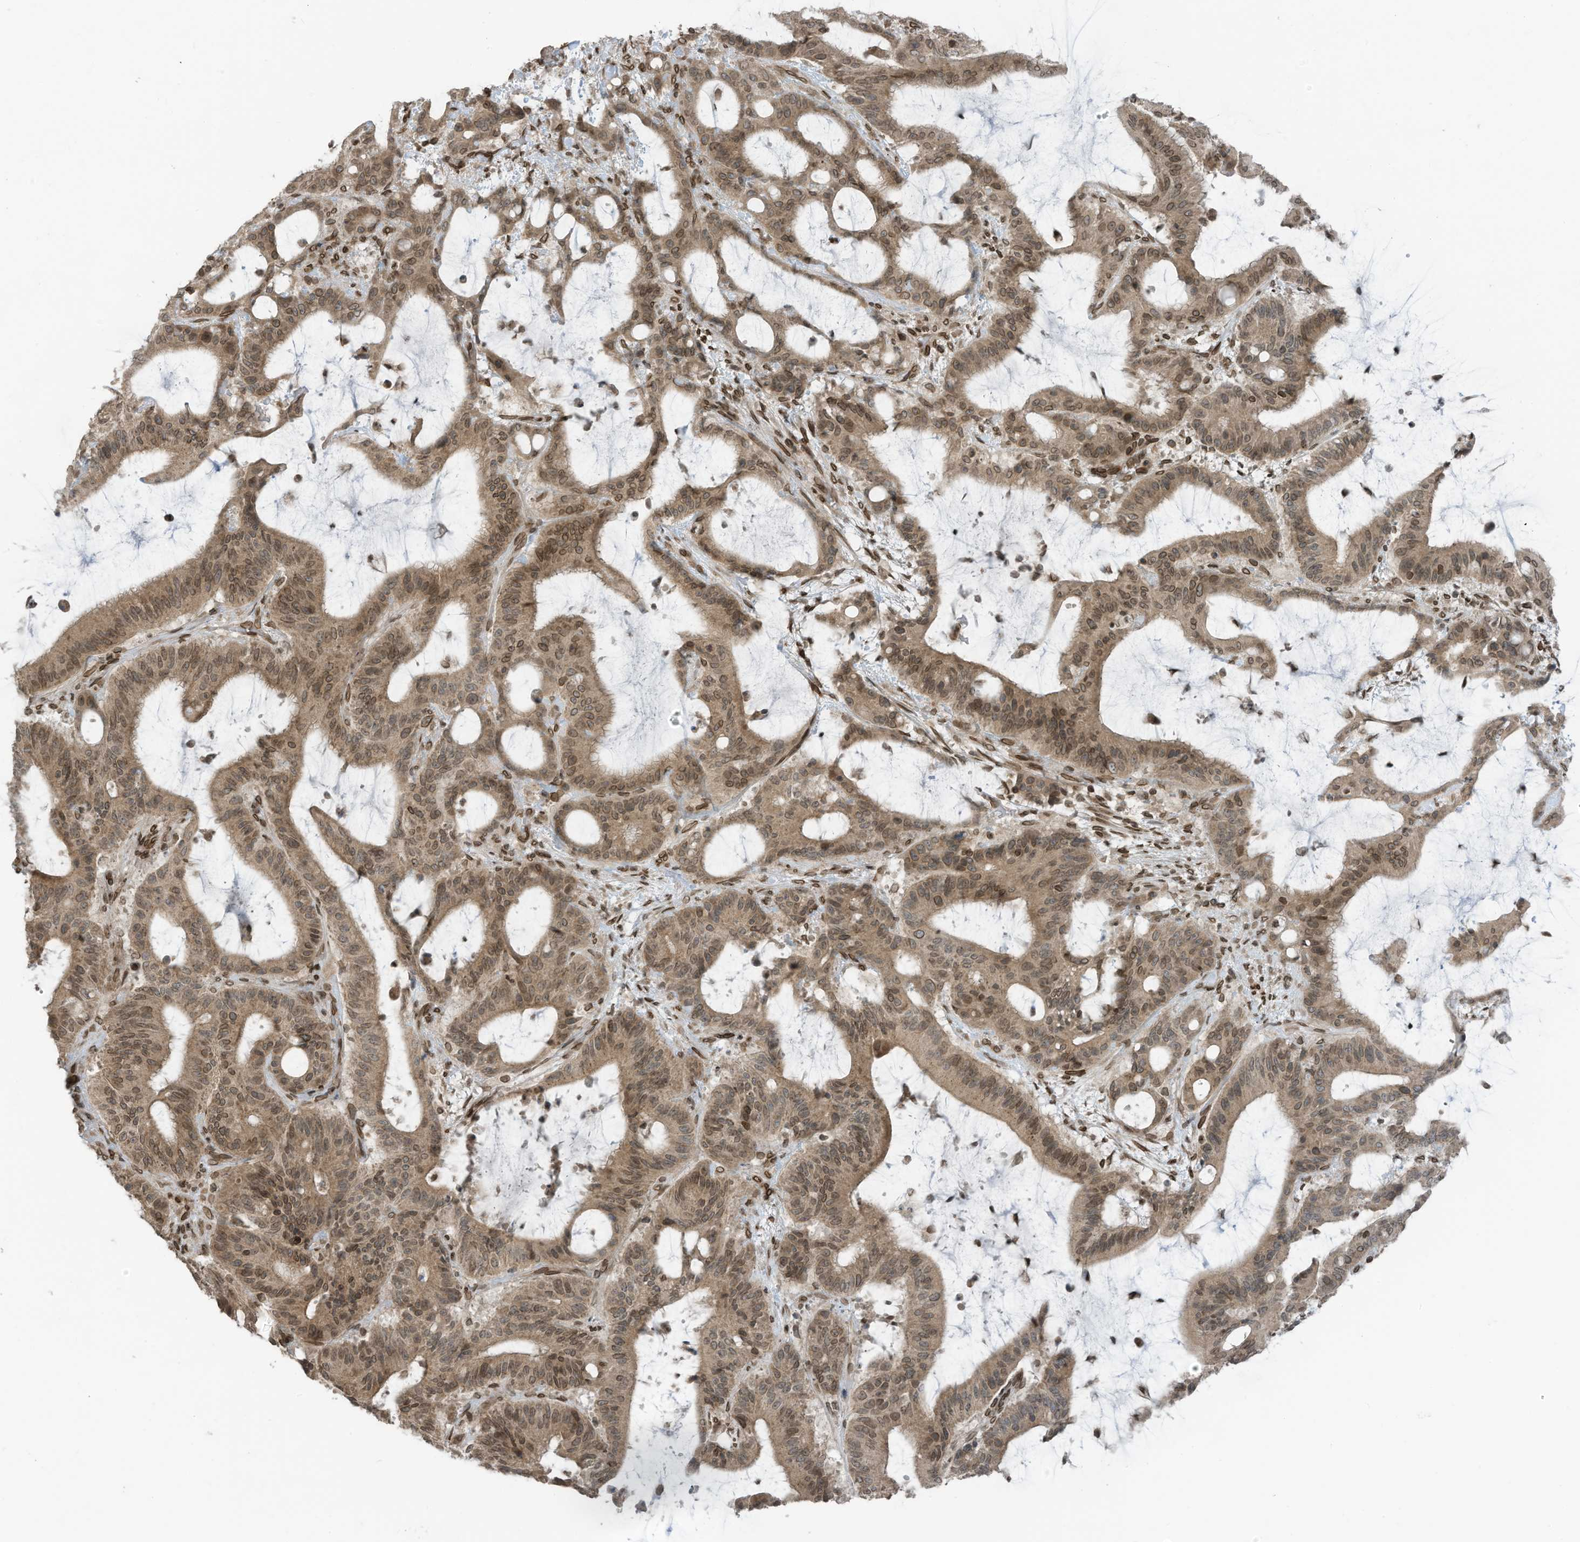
{"staining": {"intensity": "moderate", "quantity": ">75%", "location": "cytoplasmic/membranous,nuclear"}, "tissue": "liver cancer", "cell_type": "Tumor cells", "image_type": "cancer", "snomed": [{"axis": "morphology", "description": "Normal tissue, NOS"}, {"axis": "morphology", "description": "Cholangiocarcinoma"}, {"axis": "topography", "description": "Liver"}, {"axis": "topography", "description": "Peripheral nerve tissue"}], "caption": "Immunohistochemistry of human cholangiocarcinoma (liver) displays medium levels of moderate cytoplasmic/membranous and nuclear staining in approximately >75% of tumor cells.", "gene": "RABL3", "patient": {"sex": "female", "age": 73}}